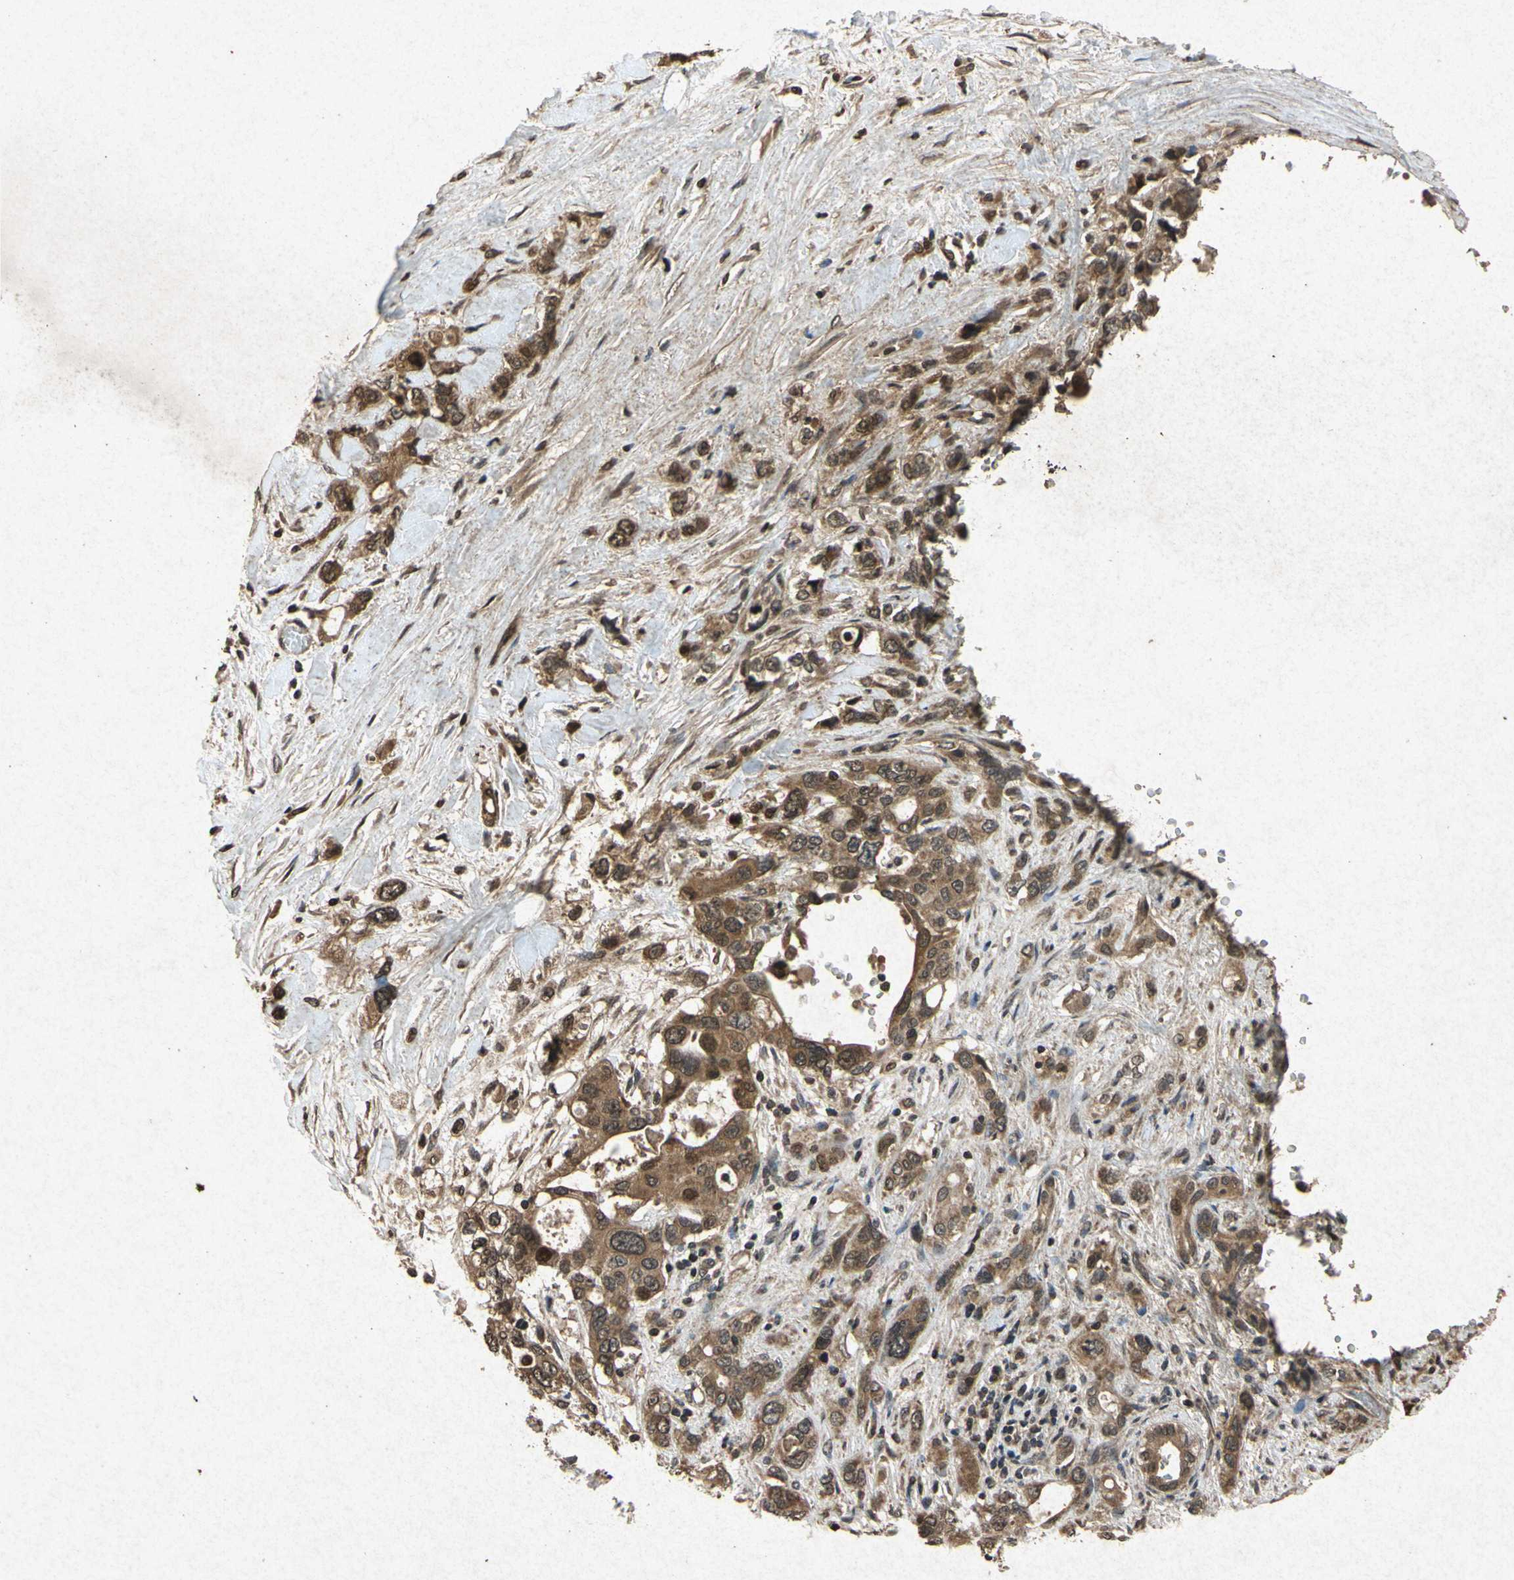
{"staining": {"intensity": "moderate", "quantity": ">75%", "location": "cytoplasmic/membranous"}, "tissue": "pancreatic cancer", "cell_type": "Tumor cells", "image_type": "cancer", "snomed": [{"axis": "morphology", "description": "Adenocarcinoma, NOS"}, {"axis": "topography", "description": "Pancreas"}], "caption": "Immunohistochemical staining of human adenocarcinoma (pancreatic) displays medium levels of moderate cytoplasmic/membranous protein staining in about >75% of tumor cells.", "gene": "ATP6V1H", "patient": {"sex": "male", "age": 46}}